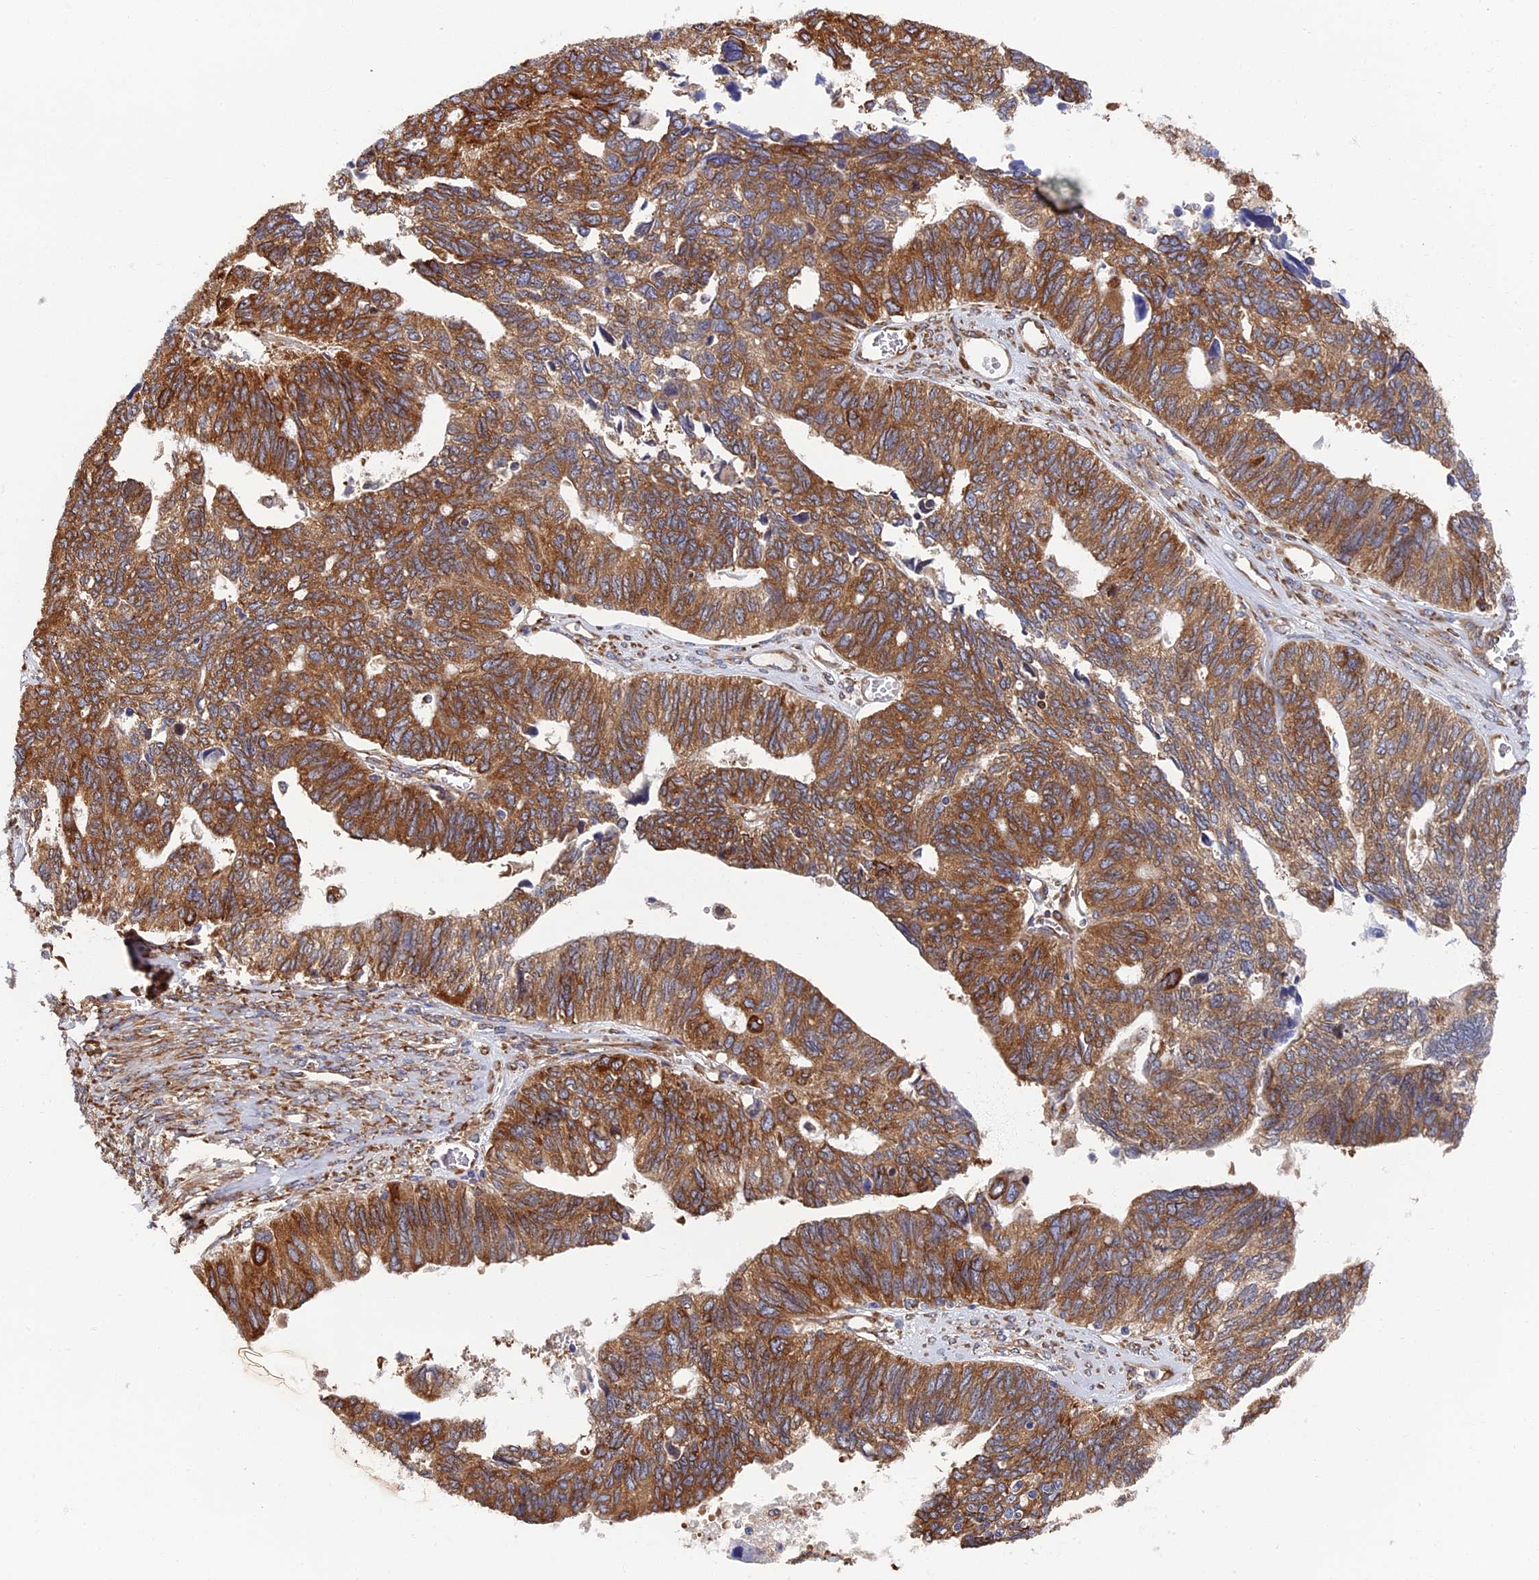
{"staining": {"intensity": "moderate", "quantity": ">75%", "location": "cytoplasmic/membranous"}, "tissue": "ovarian cancer", "cell_type": "Tumor cells", "image_type": "cancer", "snomed": [{"axis": "morphology", "description": "Cystadenocarcinoma, serous, NOS"}, {"axis": "topography", "description": "Ovary"}], "caption": "IHC (DAB) staining of human ovarian cancer demonstrates moderate cytoplasmic/membranous protein positivity in approximately >75% of tumor cells. (IHC, brightfield microscopy, high magnification).", "gene": "YBX1", "patient": {"sex": "female", "age": 79}}